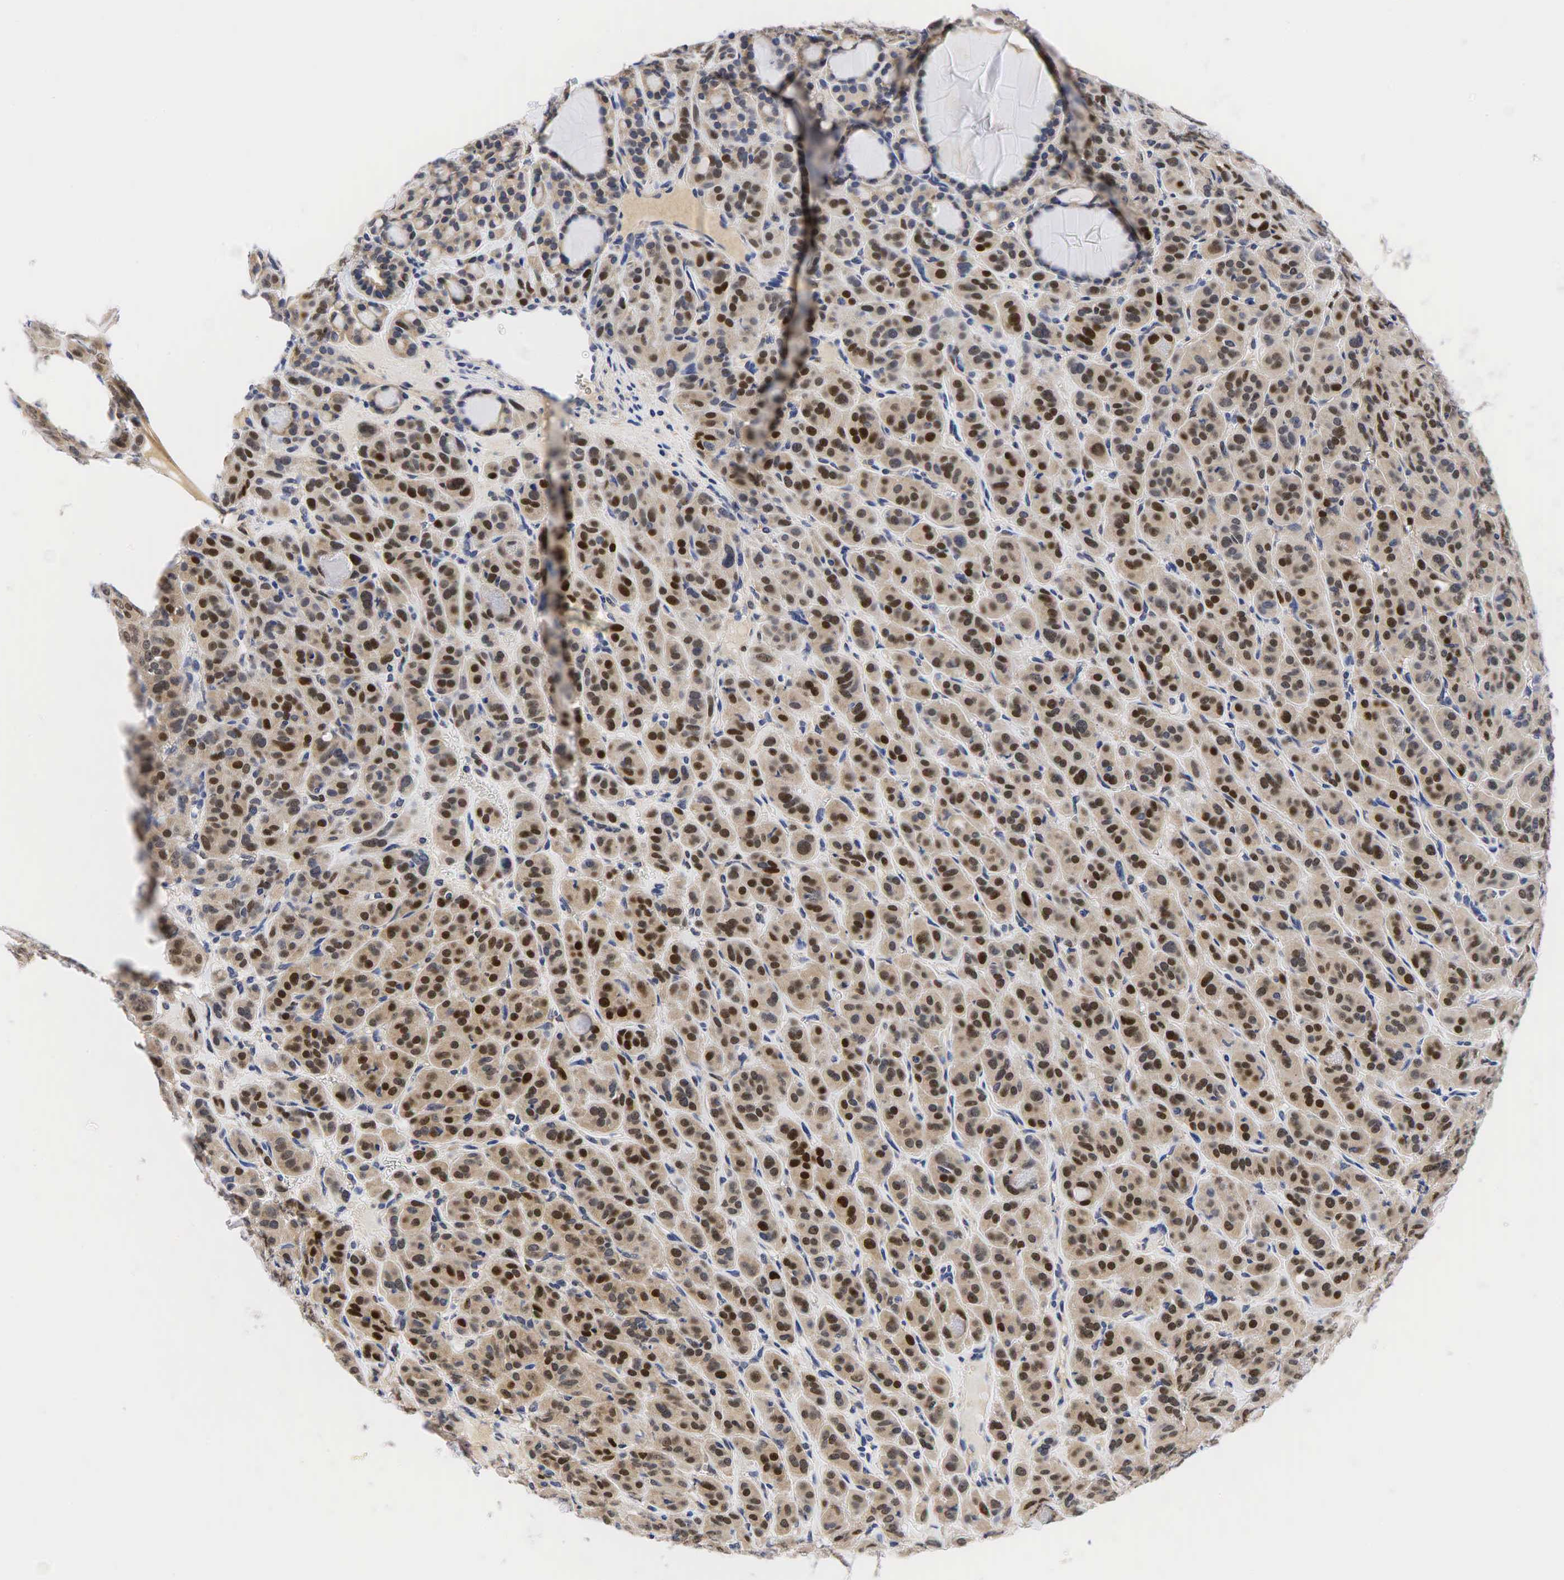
{"staining": {"intensity": "strong", "quantity": ">75%", "location": "nuclear"}, "tissue": "thyroid cancer", "cell_type": "Tumor cells", "image_type": "cancer", "snomed": [{"axis": "morphology", "description": "Follicular adenoma carcinoma, NOS"}, {"axis": "topography", "description": "Thyroid gland"}], "caption": "High-magnification brightfield microscopy of thyroid cancer stained with DAB (3,3'-diaminobenzidine) (brown) and counterstained with hematoxylin (blue). tumor cells exhibit strong nuclear positivity is present in about>75% of cells.", "gene": "CCND1", "patient": {"sex": "female", "age": 71}}